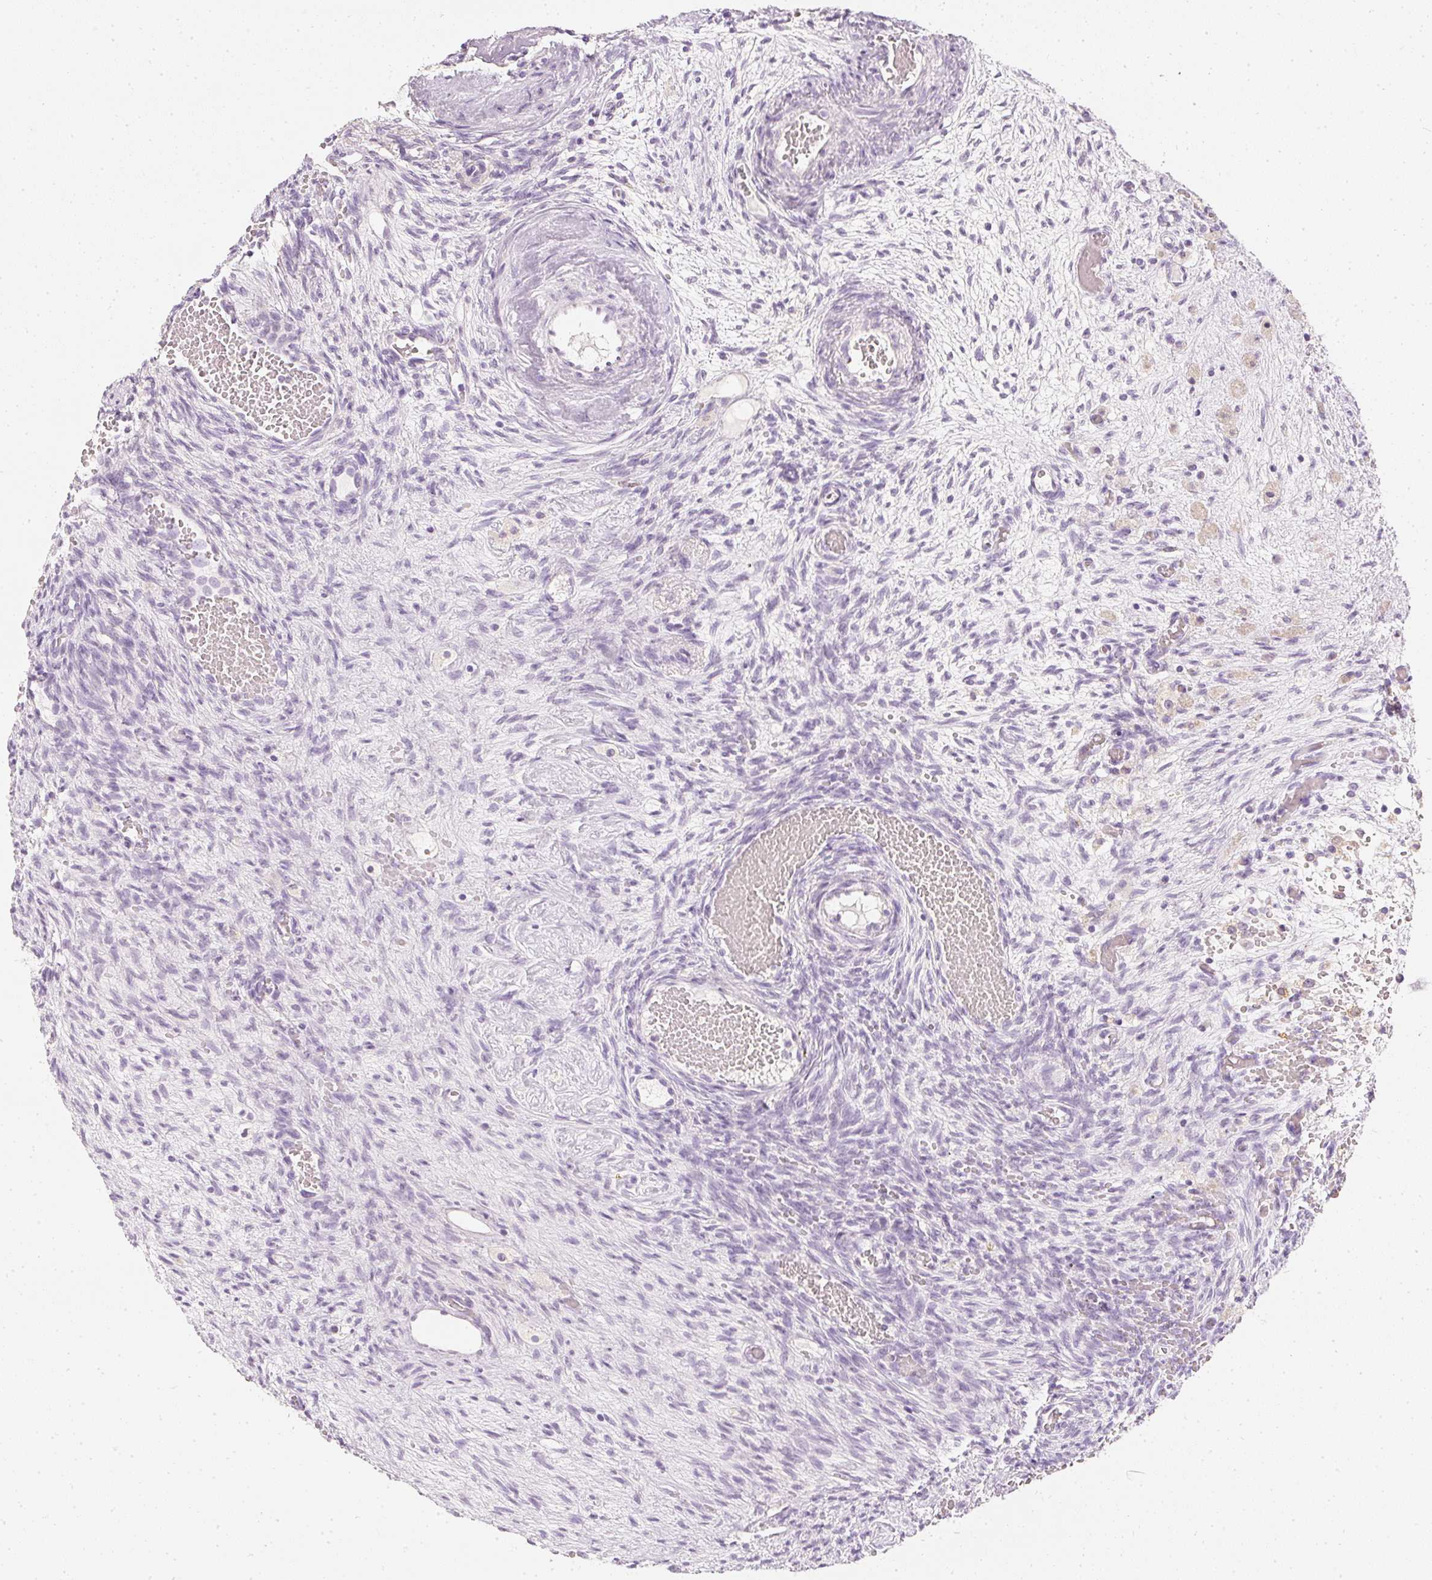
{"staining": {"intensity": "negative", "quantity": "none", "location": "none"}, "tissue": "ovary", "cell_type": "Follicle cells", "image_type": "normal", "snomed": [{"axis": "morphology", "description": "Normal tissue, NOS"}, {"axis": "topography", "description": "Ovary"}], "caption": "Immunohistochemistry (IHC) photomicrograph of unremarkable human ovary stained for a protein (brown), which displays no expression in follicle cells.", "gene": "ELAVL3", "patient": {"sex": "female", "age": 67}}